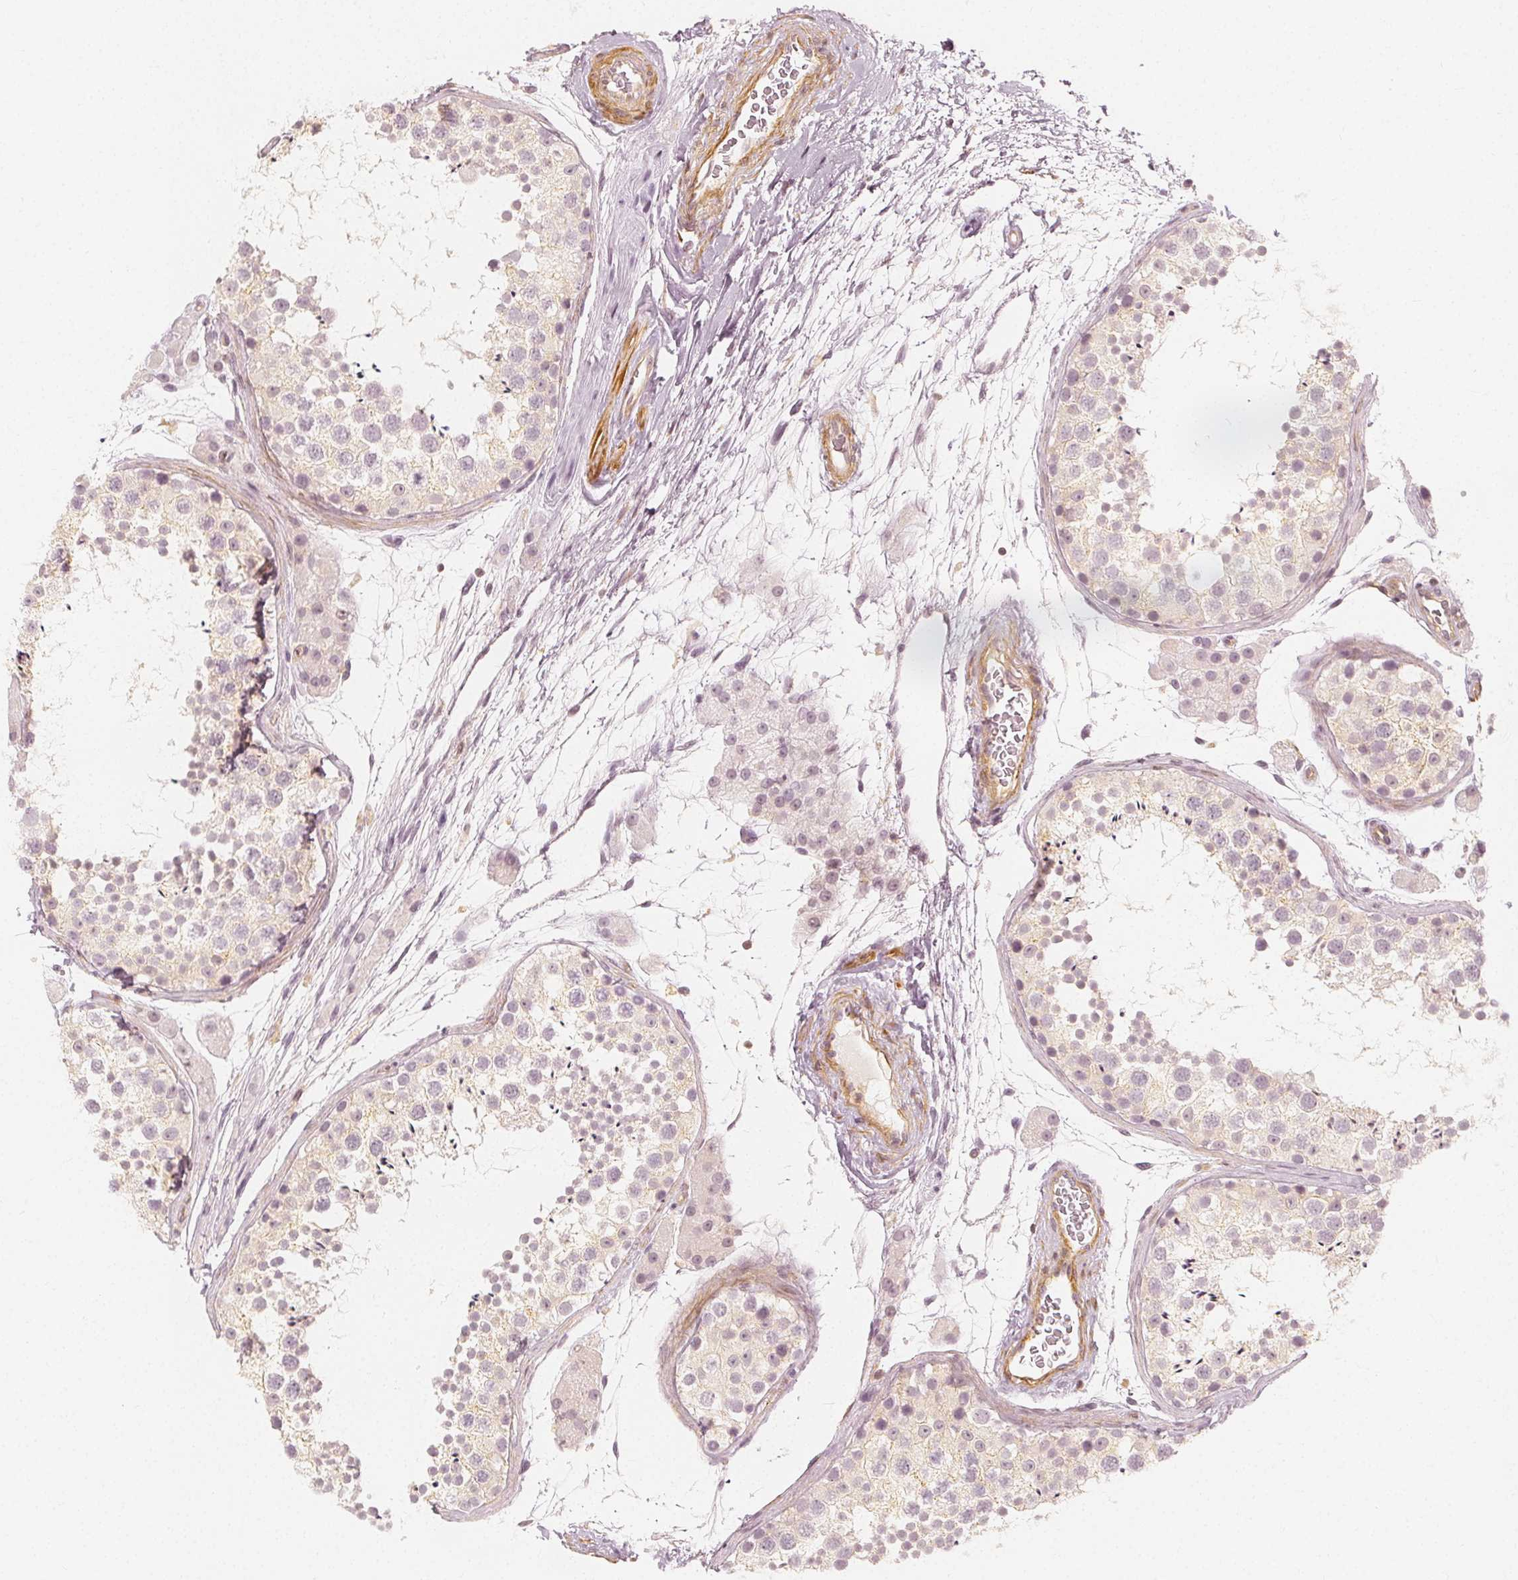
{"staining": {"intensity": "weak", "quantity": "<25%", "location": "cytoplasmic/membranous,nuclear"}, "tissue": "testis", "cell_type": "Cells in seminiferous ducts", "image_type": "normal", "snomed": [{"axis": "morphology", "description": "Normal tissue, NOS"}, {"axis": "topography", "description": "Testis"}], "caption": "A photomicrograph of testis stained for a protein shows no brown staining in cells in seminiferous ducts.", "gene": "ARHGAP26", "patient": {"sex": "male", "age": 41}}